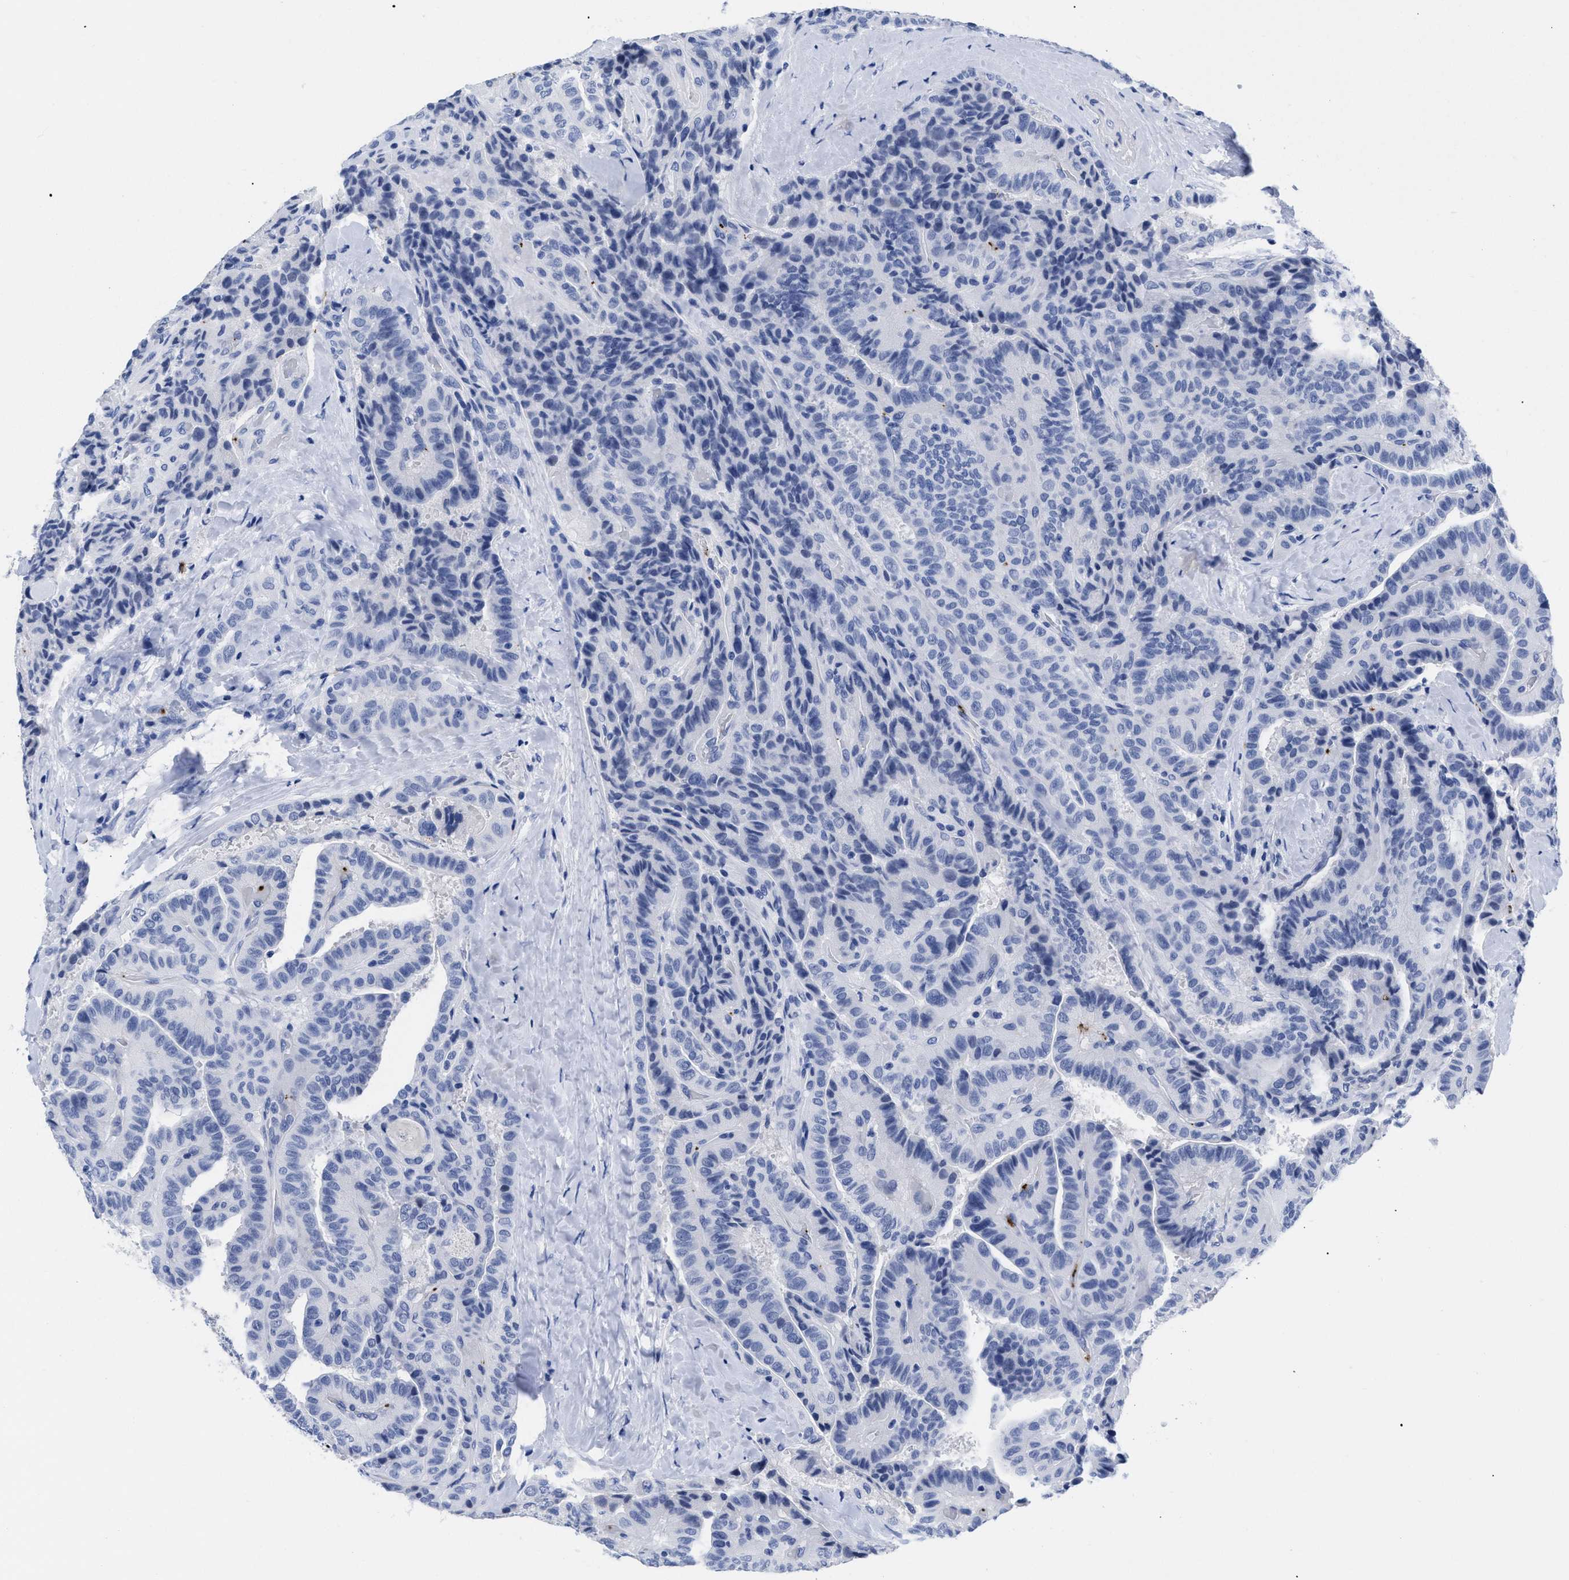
{"staining": {"intensity": "negative", "quantity": "none", "location": "none"}, "tissue": "thyroid cancer", "cell_type": "Tumor cells", "image_type": "cancer", "snomed": [{"axis": "morphology", "description": "Papillary adenocarcinoma, NOS"}, {"axis": "topography", "description": "Thyroid gland"}], "caption": "A histopathology image of human thyroid papillary adenocarcinoma is negative for staining in tumor cells.", "gene": "TREML1", "patient": {"sex": "male", "age": 77}}